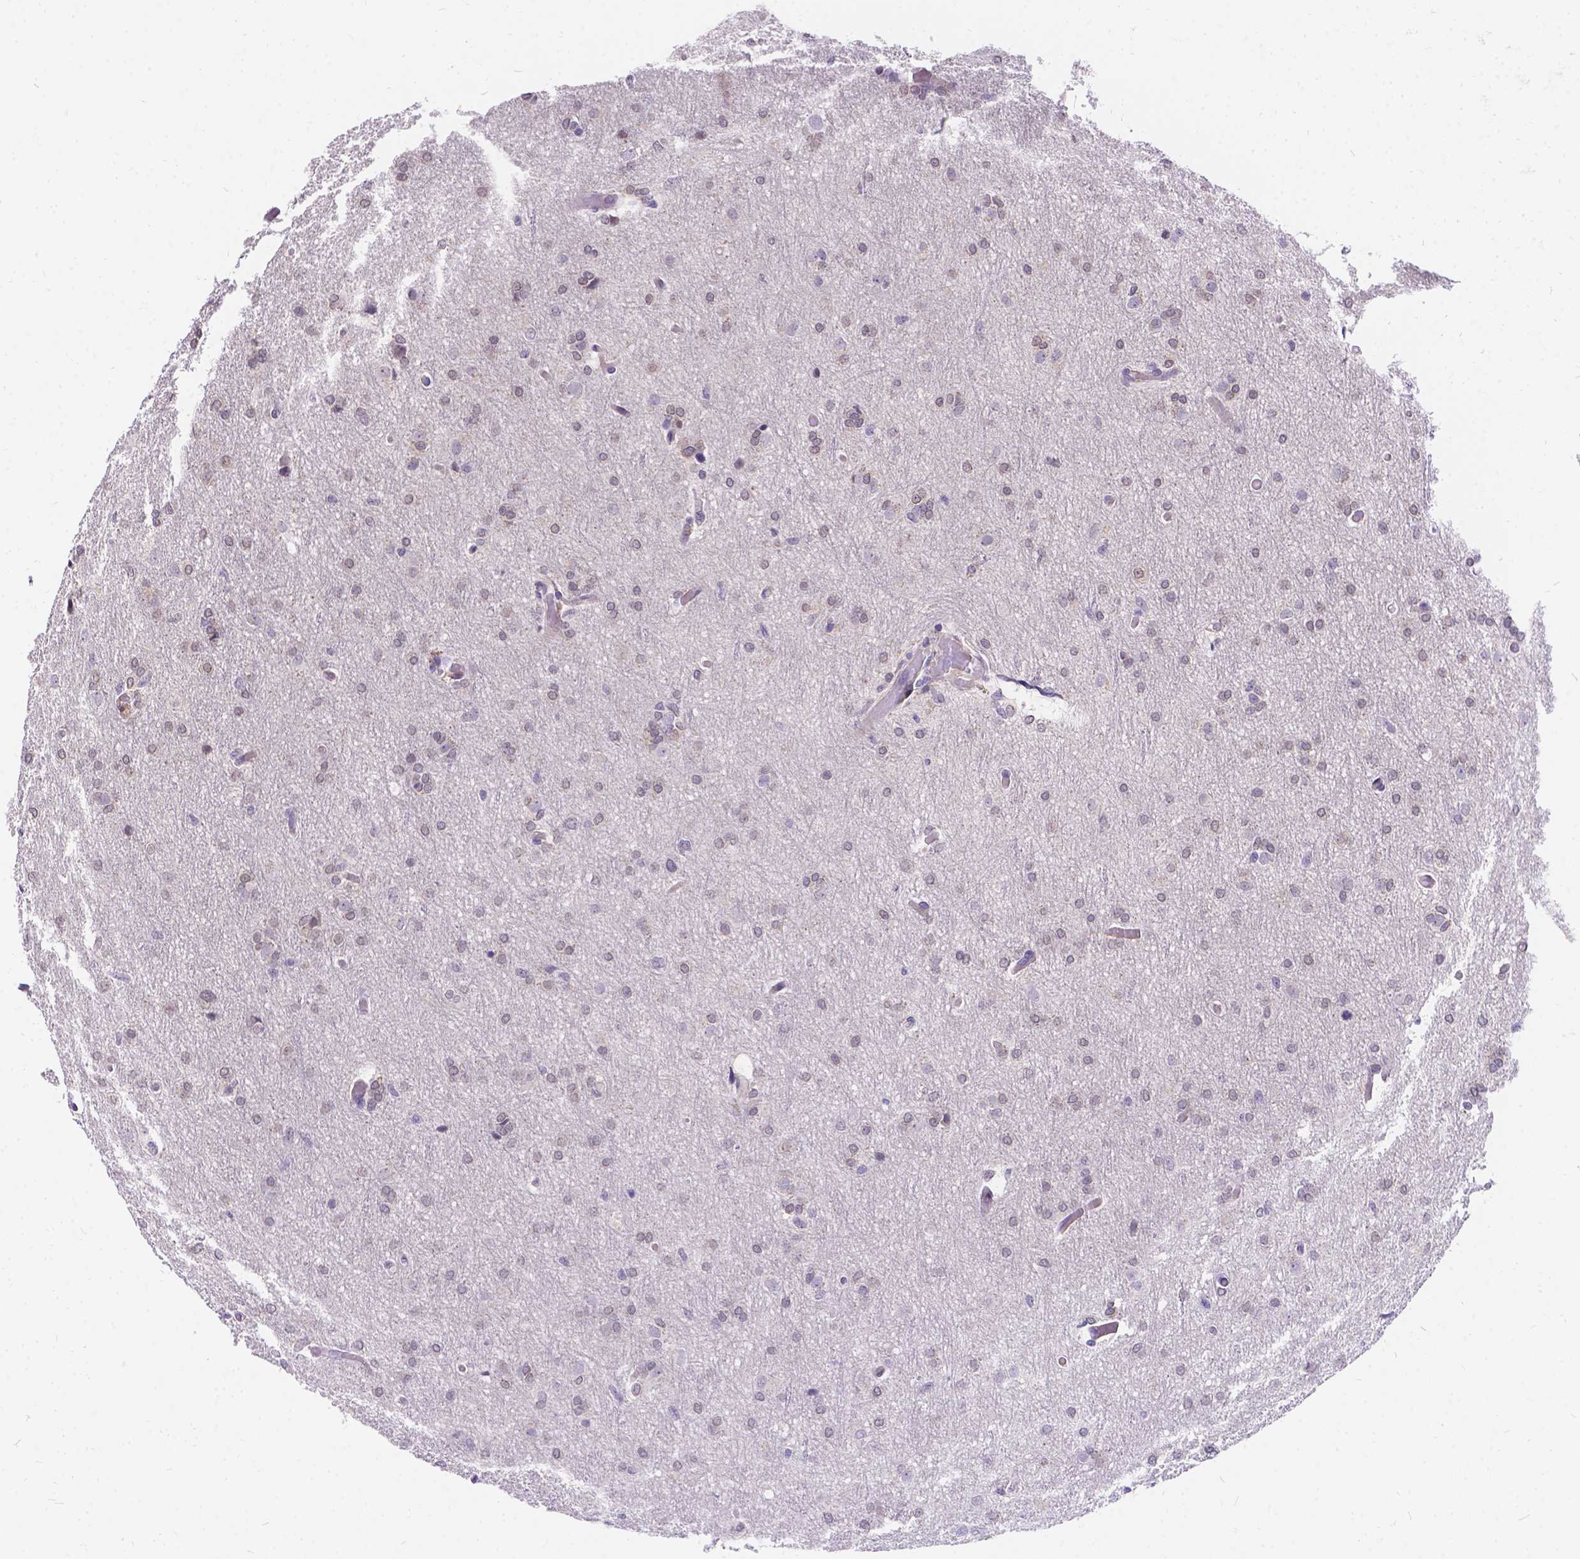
{"staining": {"intensity": "negative", "quantity": "none", "location": "none"}, "tissue": "glioma", "cell_type": "Tumor cells", "image_type": "cancer", "snomed": [{"axis": "morphology", "description": "Glioma, malignant, High grade"}, {"axis": "topography", "description": "Brain"}], "caption": "Immunohistochemical staining of glioma displays no significant expression in tumor cells.", "gene": "PALS1", "patient": {"sex": "male", "age": 68}}